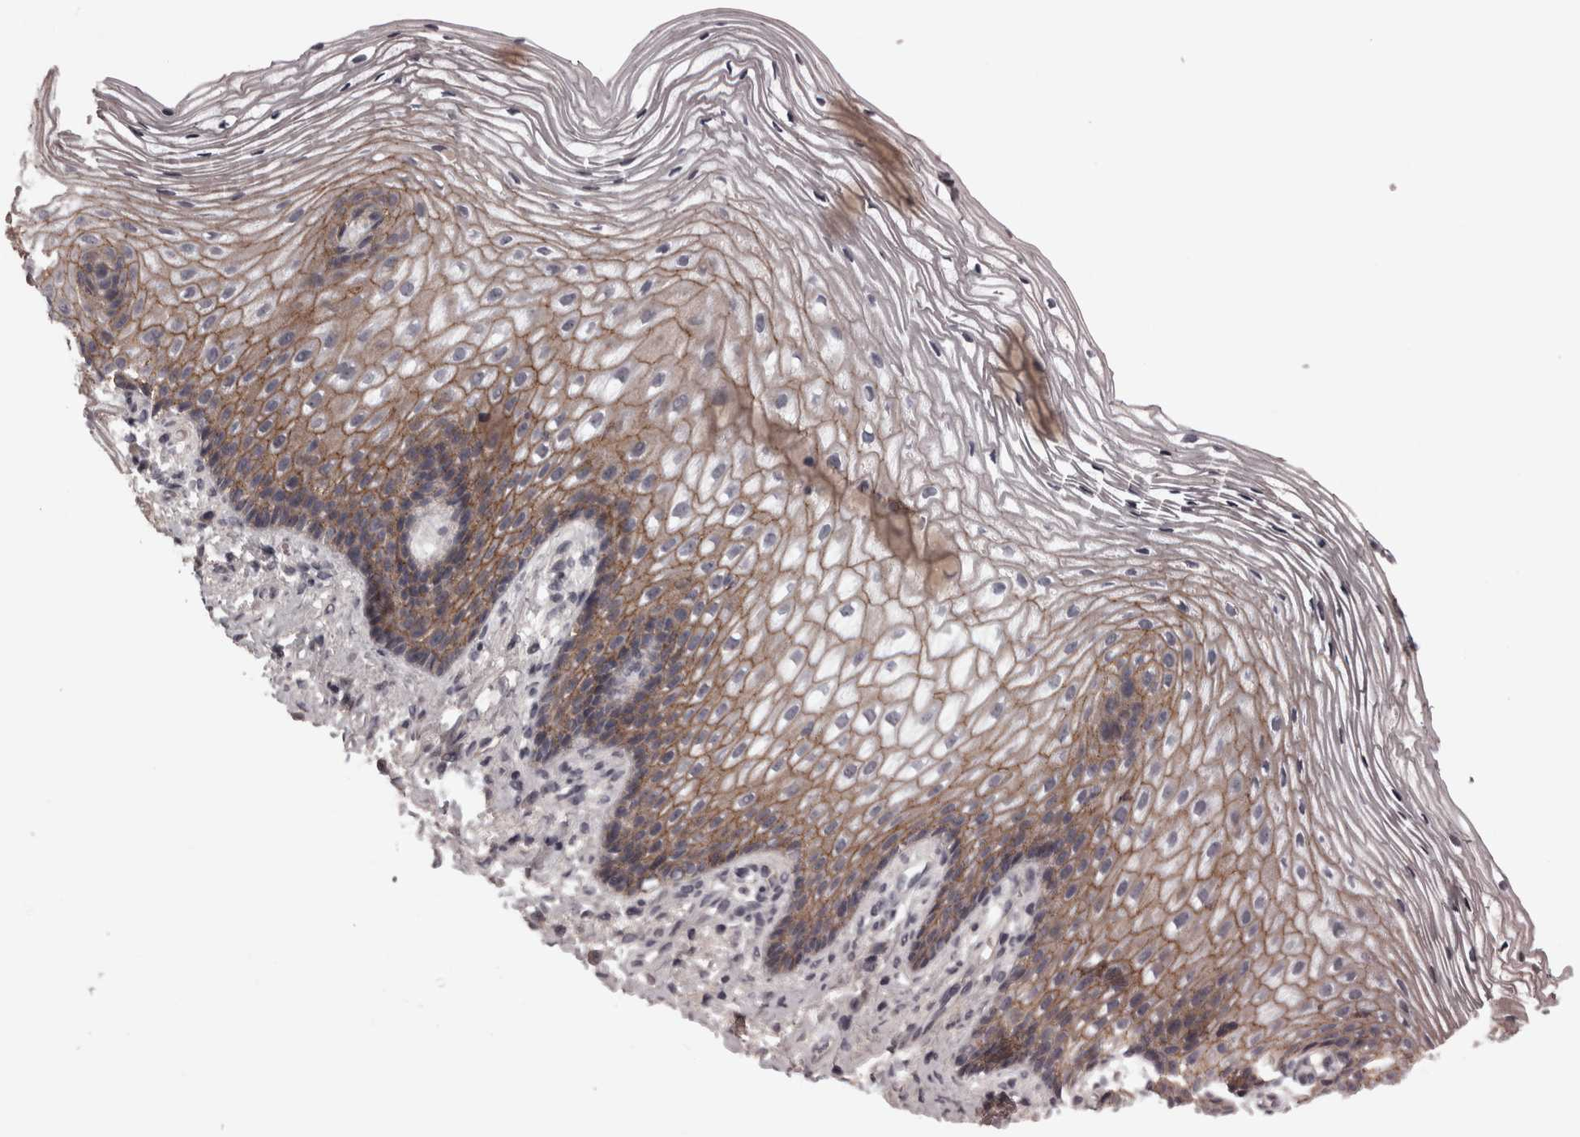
{"staining": {"intensity": "moderate", "quantity": "25%-75%", "location": "cytoplasmic/membranous"}, "tissue": "vagina", "cell_type": "Squamous epithelial cells", "image_type": "normal", "snomed": [{"axis": "morphology", "description": "Normal tissue, NOS"}, {"axis": "topography", "description": "Vagina"}], "caption": "Immunohistochemistry (DAB (3,3'-diaminobenzidine)) staining of unremarkable vagina displays moderate cytoplasmic/membranous protein expression in approximately 25%-75% of squamous epithelial cells.", "gene": "PCDH17", "patient": {"sex": "female", "age": 60}}